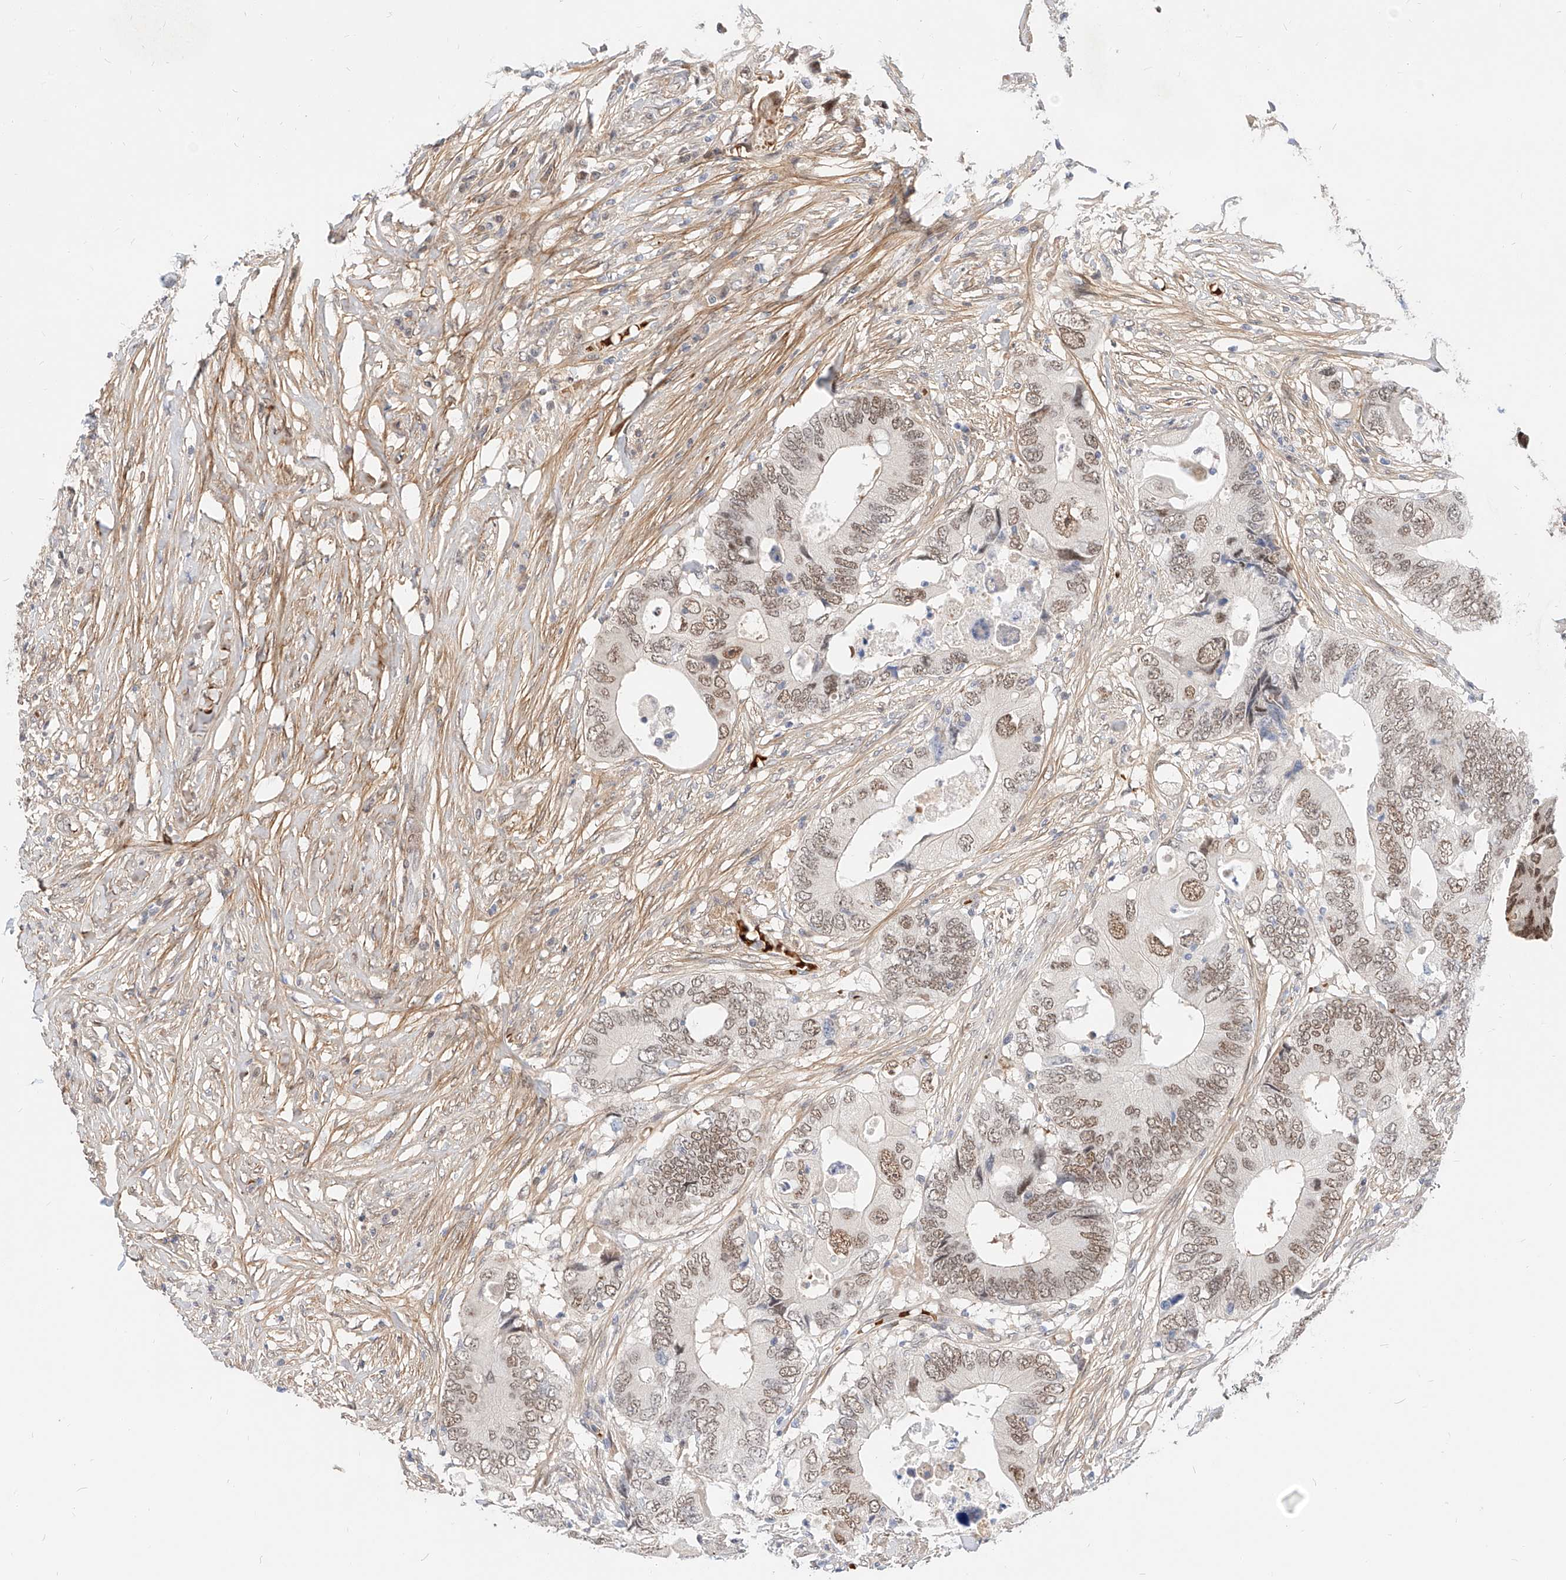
{"staining": {"intensity": "moderate", "quantity": ">75%", "location": "nuclear"}, "tissue": "colorectal cancer", "cell_type": "Tumor cells", "image_type": "cancer", "snomed": [{"axis": "morphology", "description": "Adenocarcinoma, NOS"}, {"axis": "topography", "description": "Colon"}], "caption": "Tumor cells demonstrate medium levels of moderate nuclear expression in about >75% of cells in human colorectal cancer. (DAB (3,3'-diaminobenzidine) IHC, brown staining for protein, blue staining for nuclei).", "gene": "CBX8", "patient": {"sex": "male", "age": 71}}